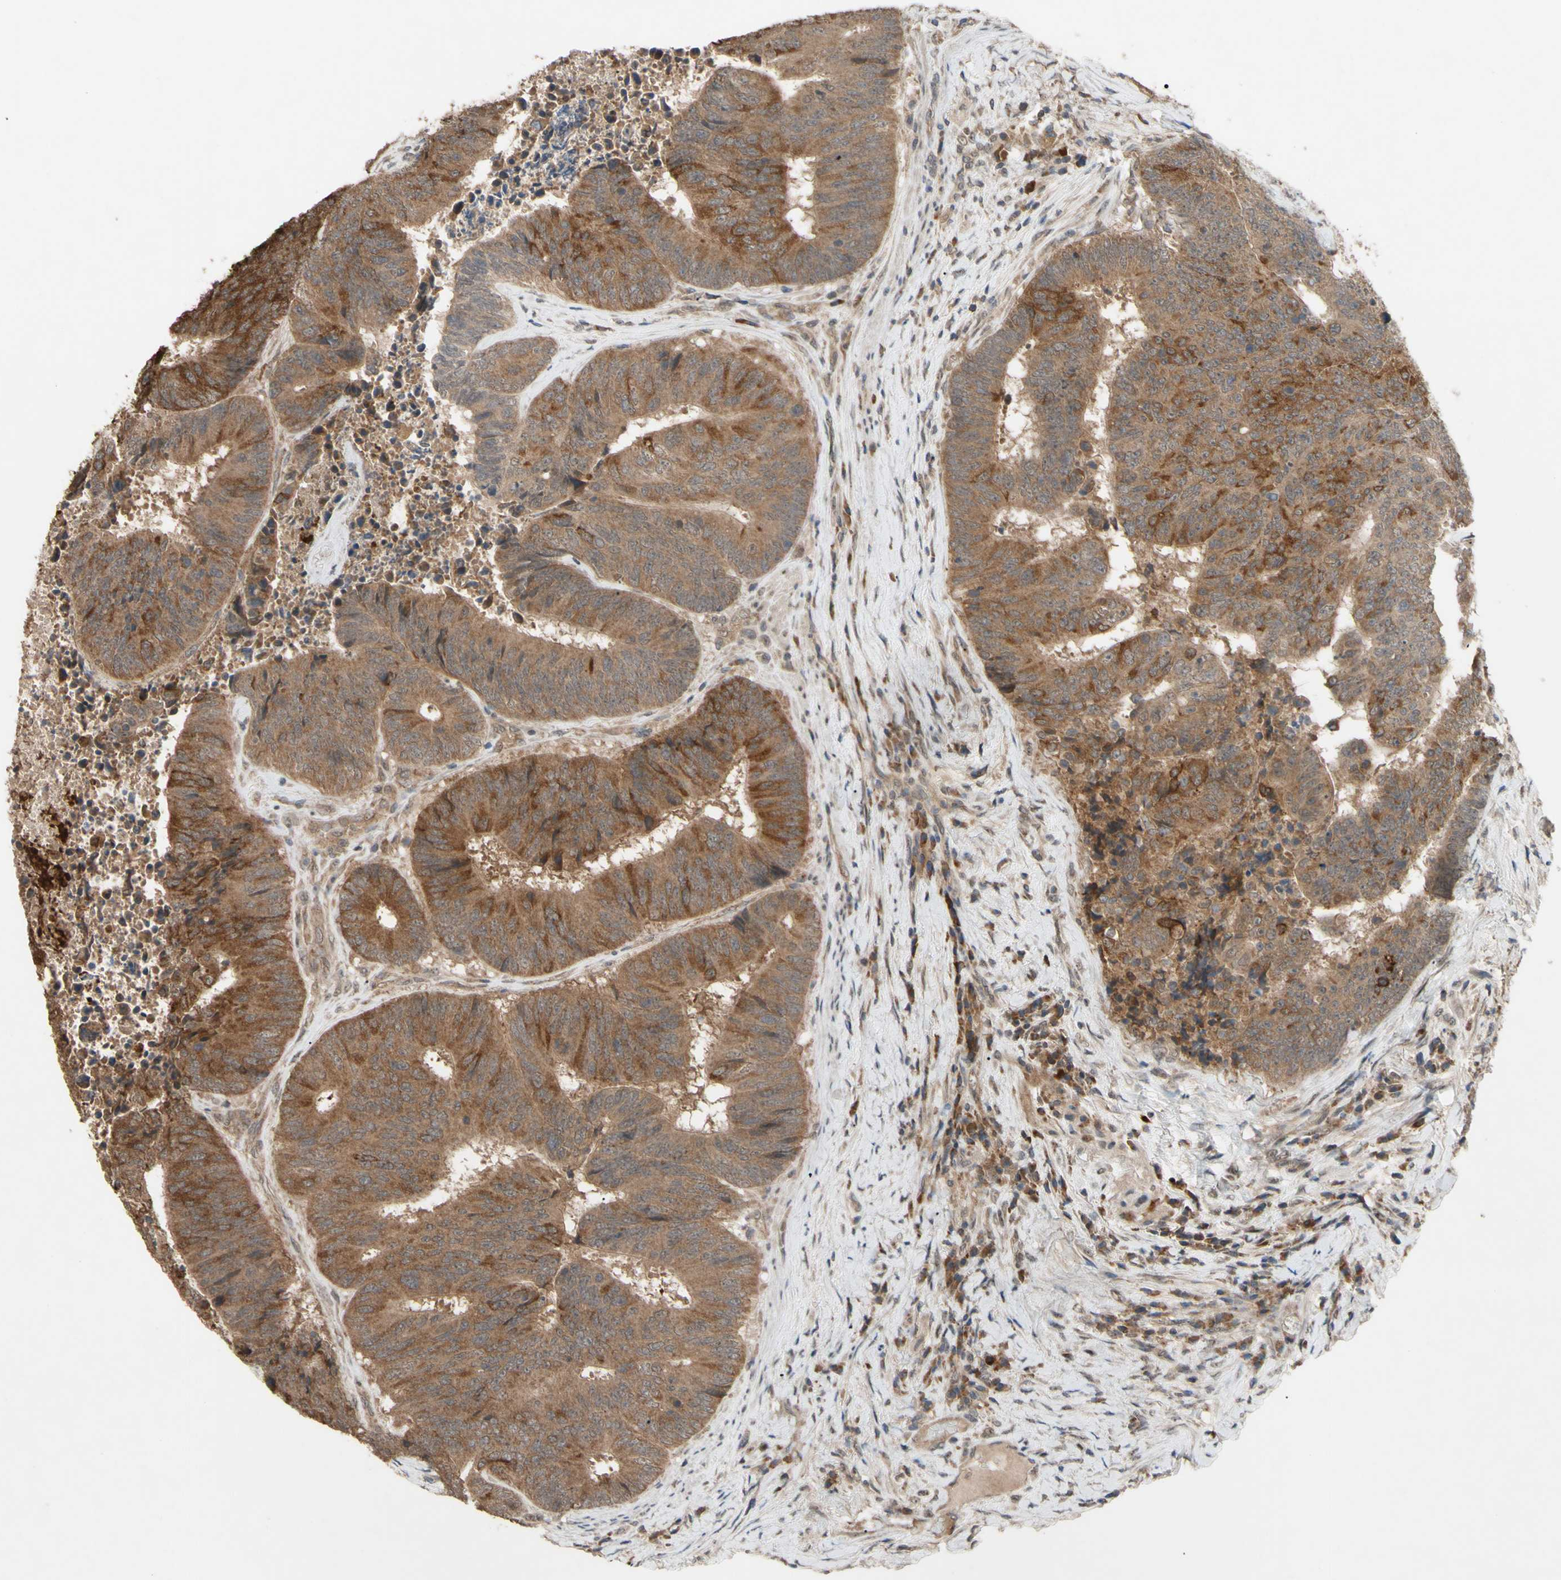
{"staining": {"intensity": "moderate", "quantity": ">75%", "location": "cytoplasmic/membranous"}, "tissue": "colorectal cancer", "cell_type": "Tumor cells", "image_type": "cancer", "snomed": [{"axis": "morphology", "description": "Adenocarcinoma, NOS"}, {"axis": "topography", "description": "Rectum"}], "caption": "Human adenocarcinoma (colorectal) stained for a protein (brown) displays moderate cytoplasmic/membranous positive expression in approximately >75% of tumor cells.", "gene": "CD164", "patient": {"sex": "male", "age": 72}}